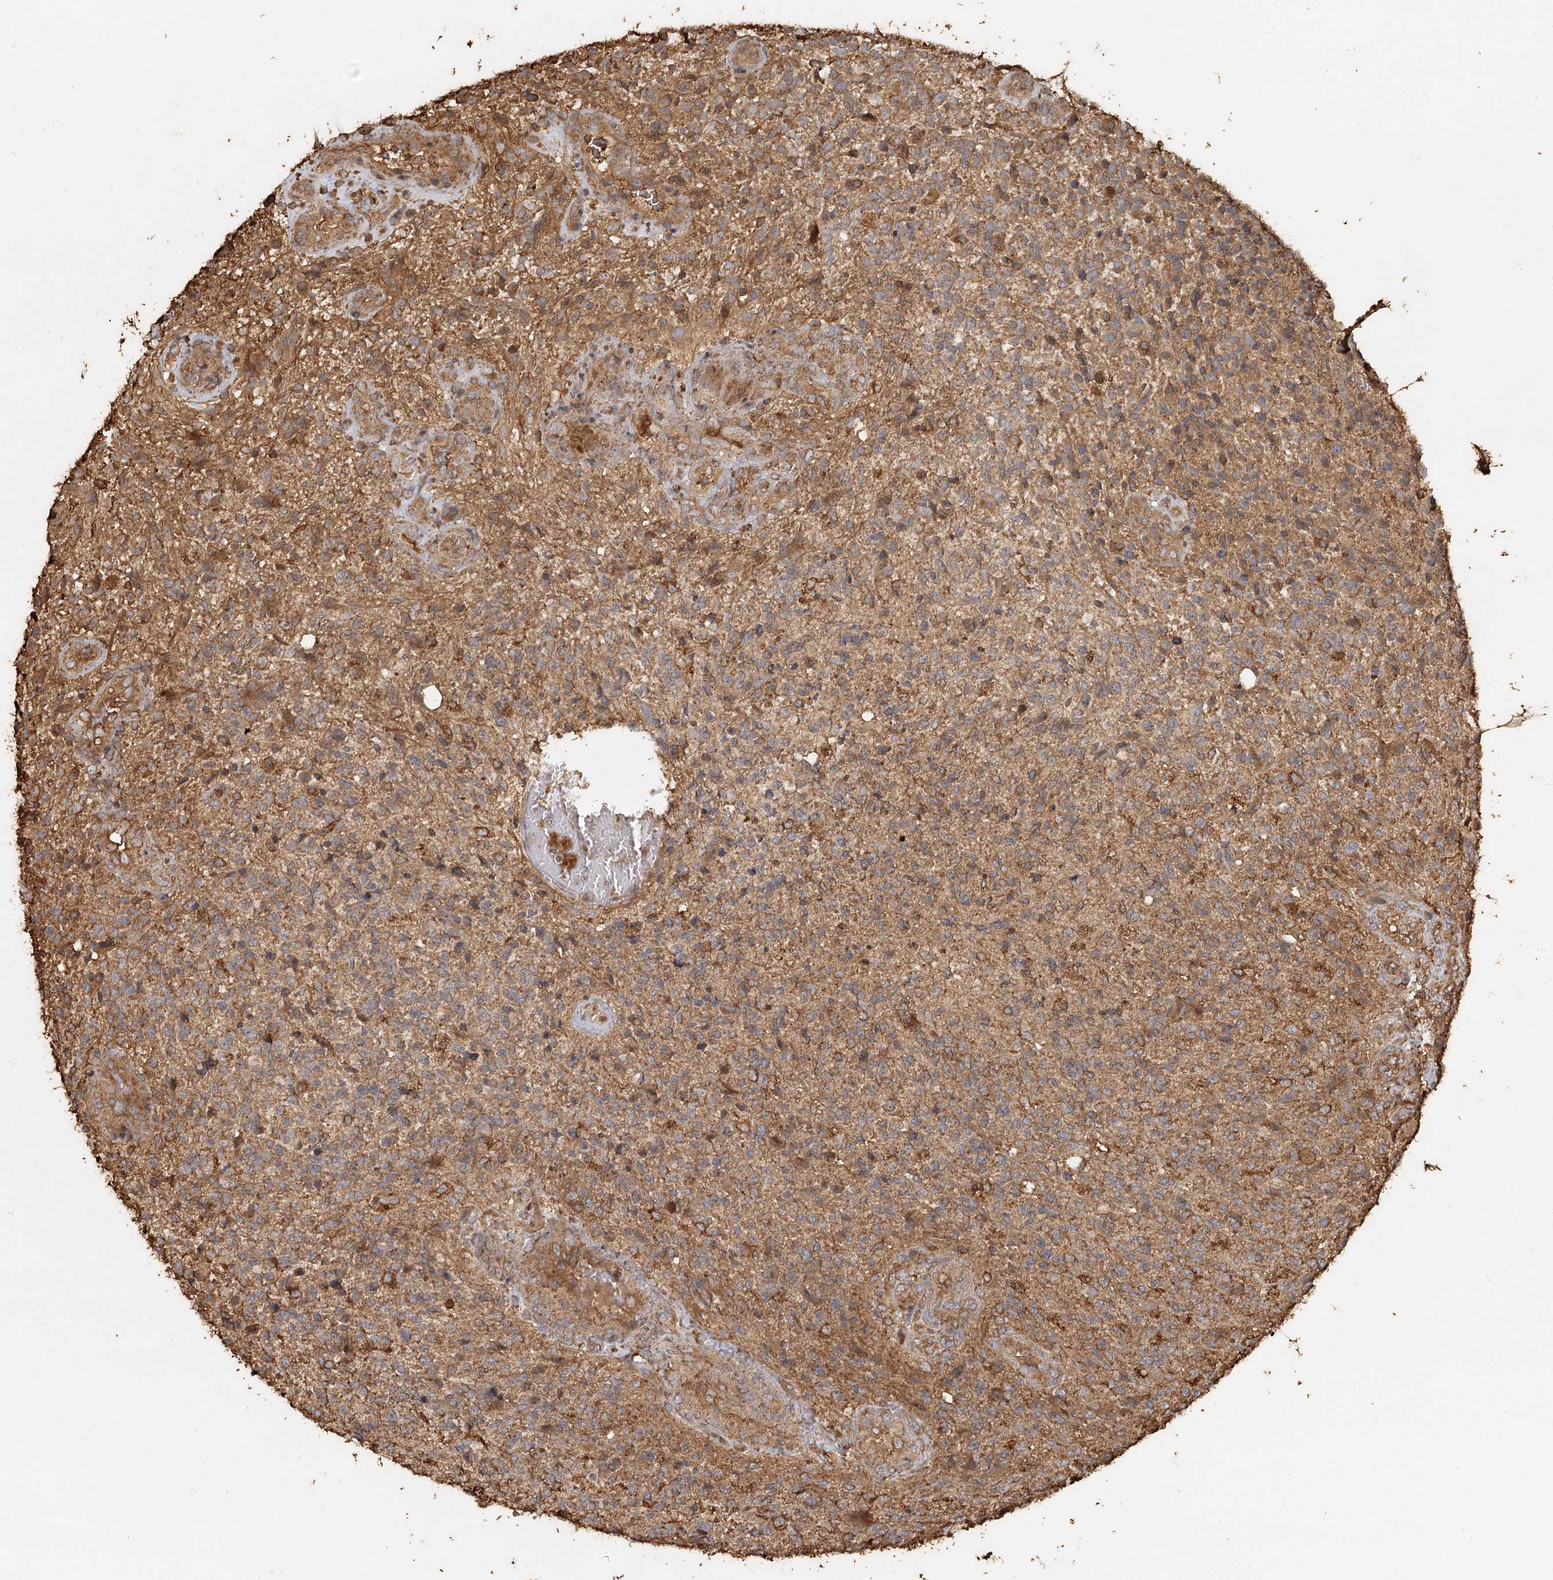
{"staining": {"intensity": "moderate", "quantity": "25%-75%", "location": "cytoplasmic/membranous"}, "tissue": "glioma", "cell_type": "Tumor cells", "image_type": "cancer", "snomed": [{"axis": "morphology", "description": "Glioma, malignant, High grade"}, {"axis": "topography", "description": "Brain"}], "caption": "Immunohistochemical staining of glioma reveals moderate cytoplasmic/membranous protein staining in about 25%-75% of tumor cells.", "gene": "PIK3C2A", "patient": {"sex": "male", "age": 56}}